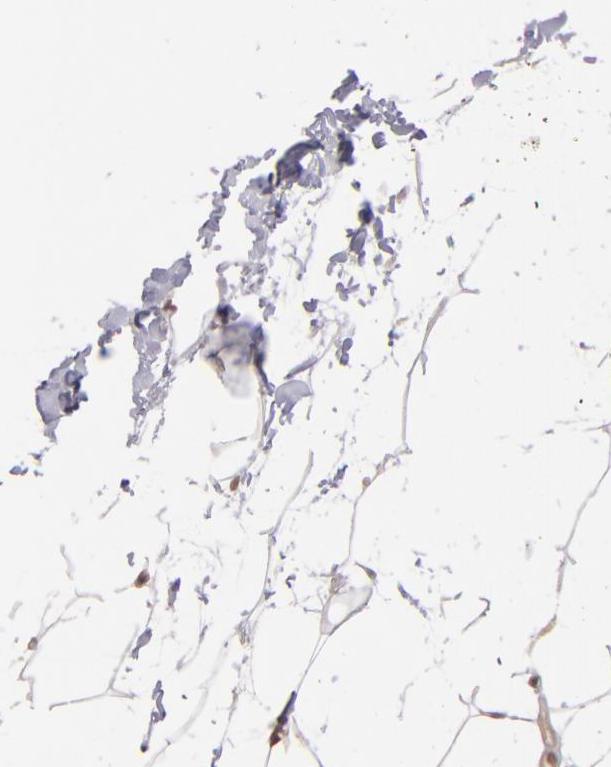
{"staining": {"intensity": "weak", "quantity": "<25%", "location": "cytoplasmic/membranous,nuclear"}, "tissue": "adipose tissue", "cell_type": "Adipocytes", "image_type": "normal", "snomed": [{"axis": "morphology", "description": "Normal tissue, NOS"}, {"axis": "morphology", "description": "Duct carcinoma"}, {"axis": "topography", "description": "Breast"}, {"axis": "topography", "description": "Adipose tissue"}], "caption": "There is no significant staining in adipocytes of adipose tissue. The staining was performed using DAB to visualize the protein expression in brown, while the nuclei were stained in blue with hematoxylin (Magnification: 20x).", "gene": "ZBTB33", "patient": {"sex": "female", "age": 37}}